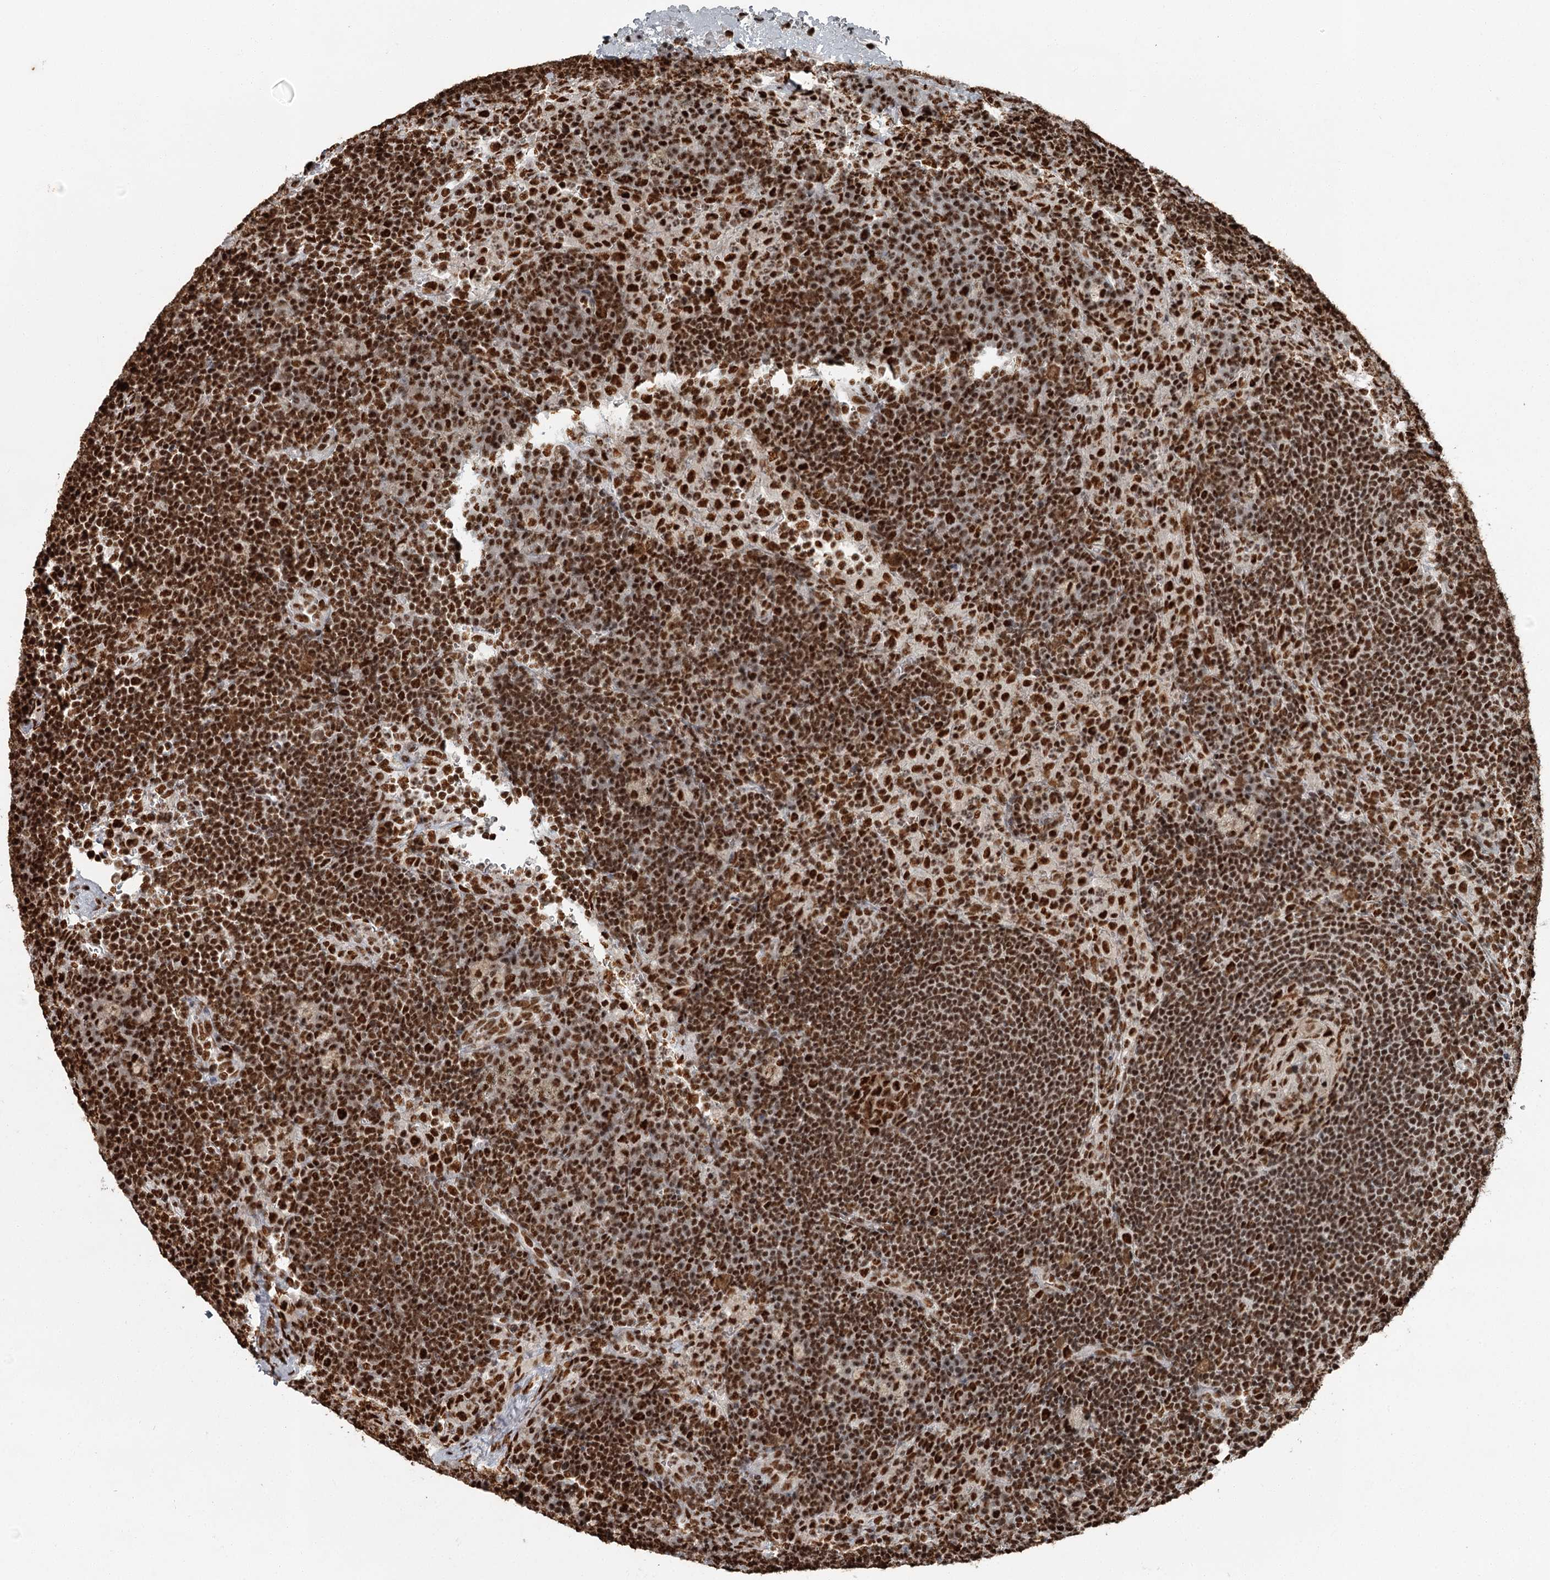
{"staining": {"intensity": "strong", "quantity": ">75%", "location": "nuclear"}, "tissue": "lymph node", "cell_type": "Germinal center cells", "image_type": "normal", "snomed": [{"axis": "morphology", "description": "Normal tissue, NOS"}, {"axis": "topography", "description": "Lymph node"}], "caption": "This is an image of IHC staining of normal lymph node, which shows strong staining in the nuclear of germinal center cells.", "gene": "RBBP7", "patient": {"sex": "female", "age": 70}}